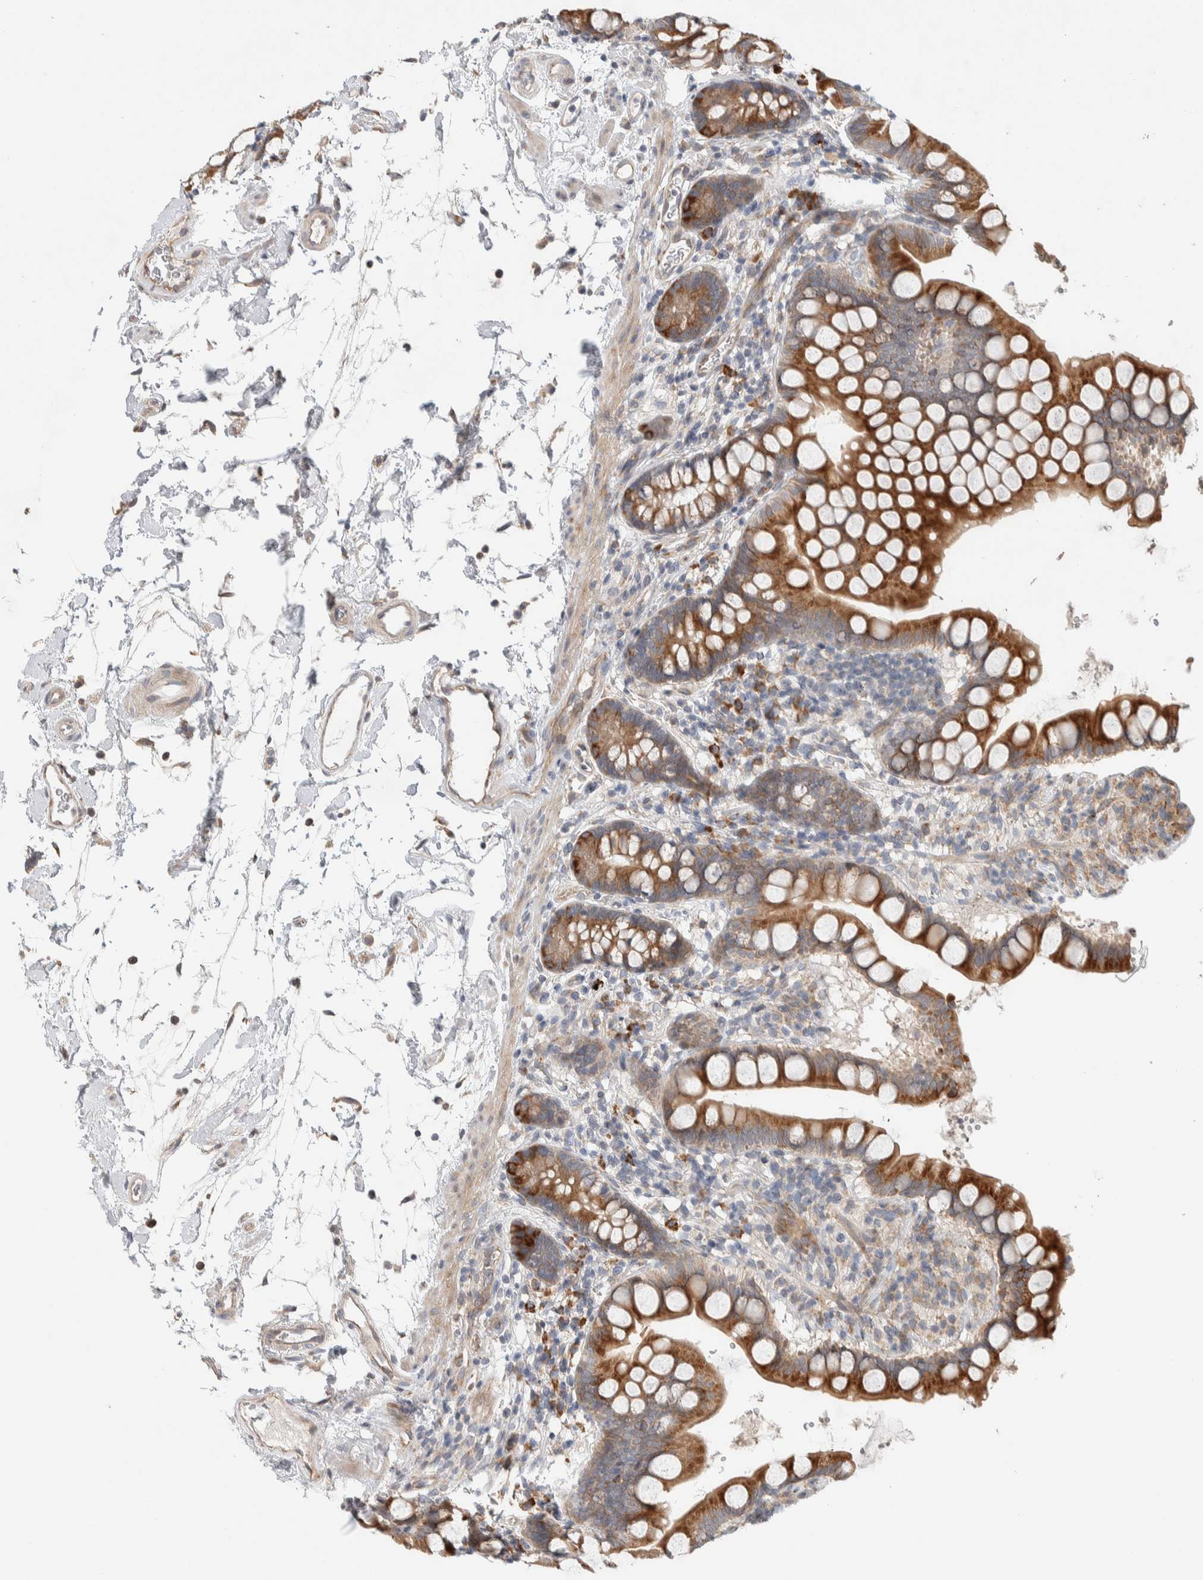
{"staining": {"intensity": "strong", "quantity": "25%-75%", "location": "cytoplasmic/membranous"}, "tissue": "small intestine", "cell_type": "Glandular cells", "image_type": "normal", "snomed": [{"axis": "morphology", "description": "Normal tissue, NOS"}, {"axis": "topography", "description": "Small intestine"}], "caption": "High-power microscopy captured an IHC image of normal small intestine, revealing strong cytoplasmic/membranous expression in about 25%-75% of glandular cells.", "gene": "ADCY8", "patient": {"sex": "female", "age": 84}}